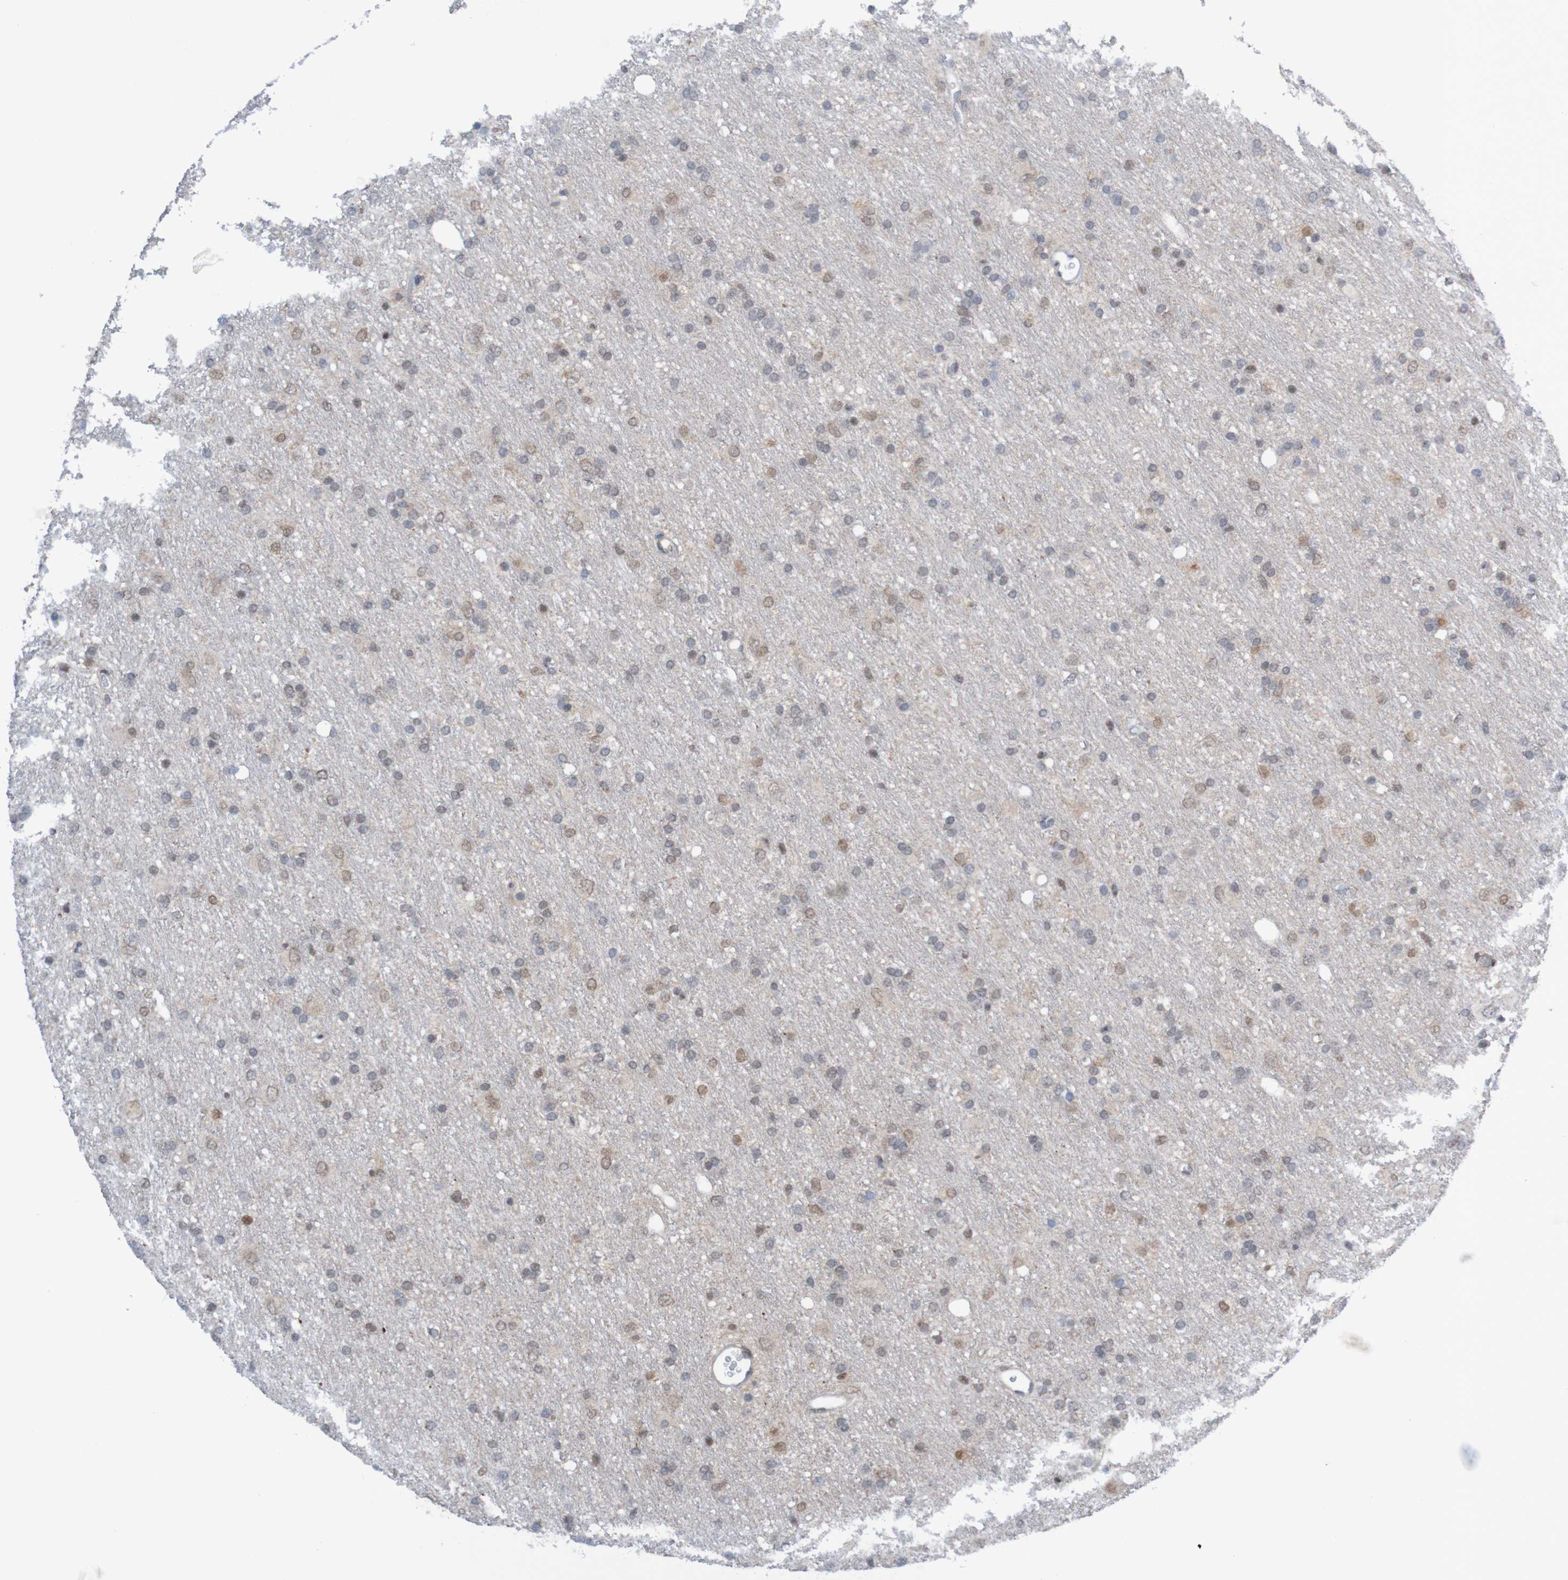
{"staining": {"intensity": "negative", "quantity": "none", "location": "none"}, "tissue": "glioma", "cell_type": "Tumor cells", "image_type": "cancer", "snomed": [{"axis": "morphology", "description": "Glioma, malignant, Low grade"}, {"axis": "topography", "description": "Brain"}], "caption": "The IHC image has no significant expression in tumor cells of glioma tissue.", "gene": "ITLN1", "patient": {"sex": "male", "age": 77}}